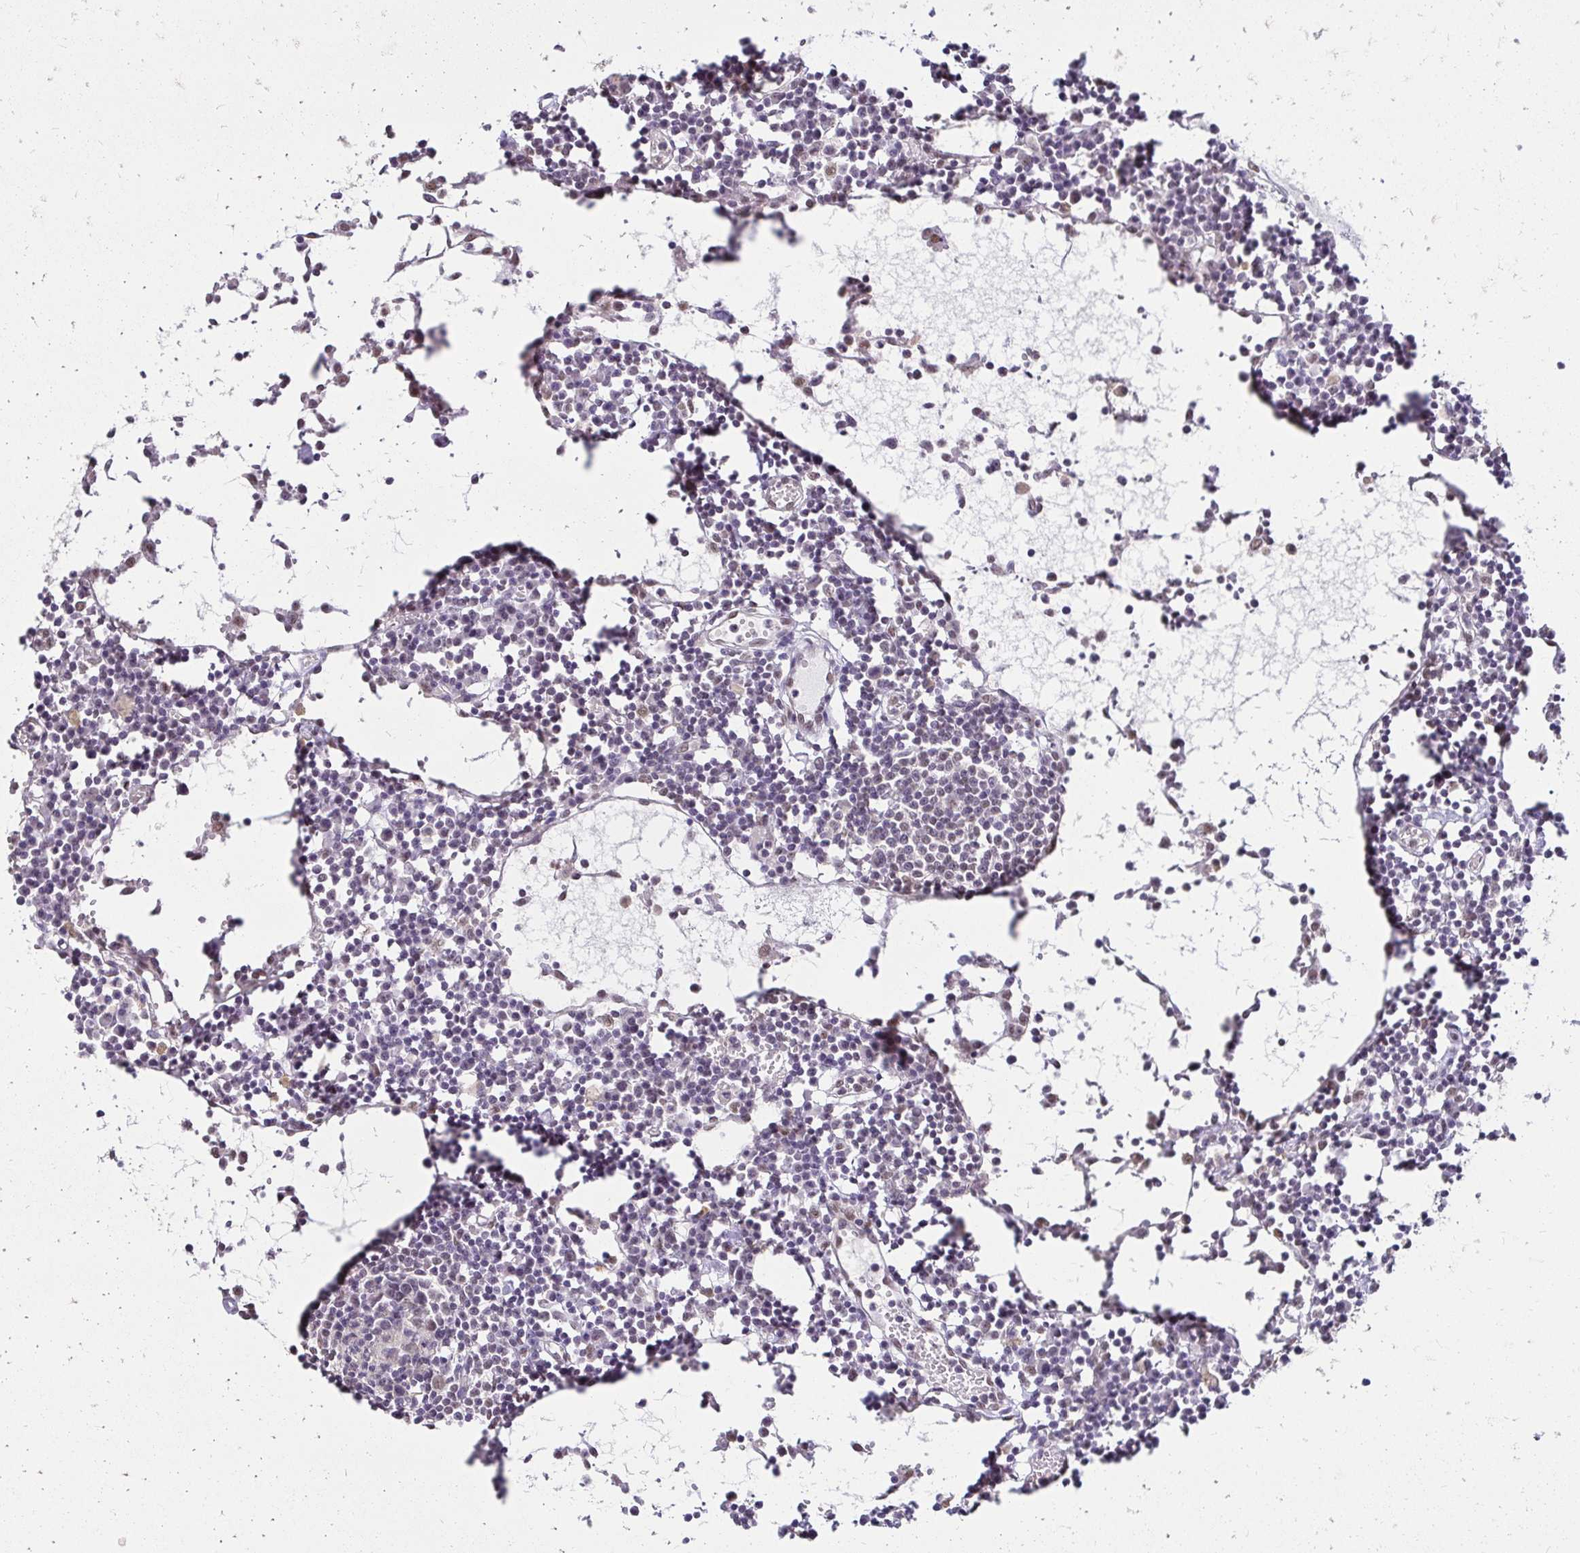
{"staining": {"intensity": "moderate", "quantity": "<25%", "location": "nuclear"}, "tissue": "lymph node", "cell_type": "Germinal center cells", "image_type": "normal", "snomed": [{"axis": "morphology", "description": "Normal tissue, NOS"}, {"axis": "topography", "description": "Lymph node"}], "caption": "IHC of unremarkable lymph node demonstrates low levels of moderate nuclear expression in approximately <25% of germinal center cells. IHC stains the protein in brown and the nuclei are stained blue.", "gene": "RIMS4", "patient": {"sex": "female", "age": 78}}